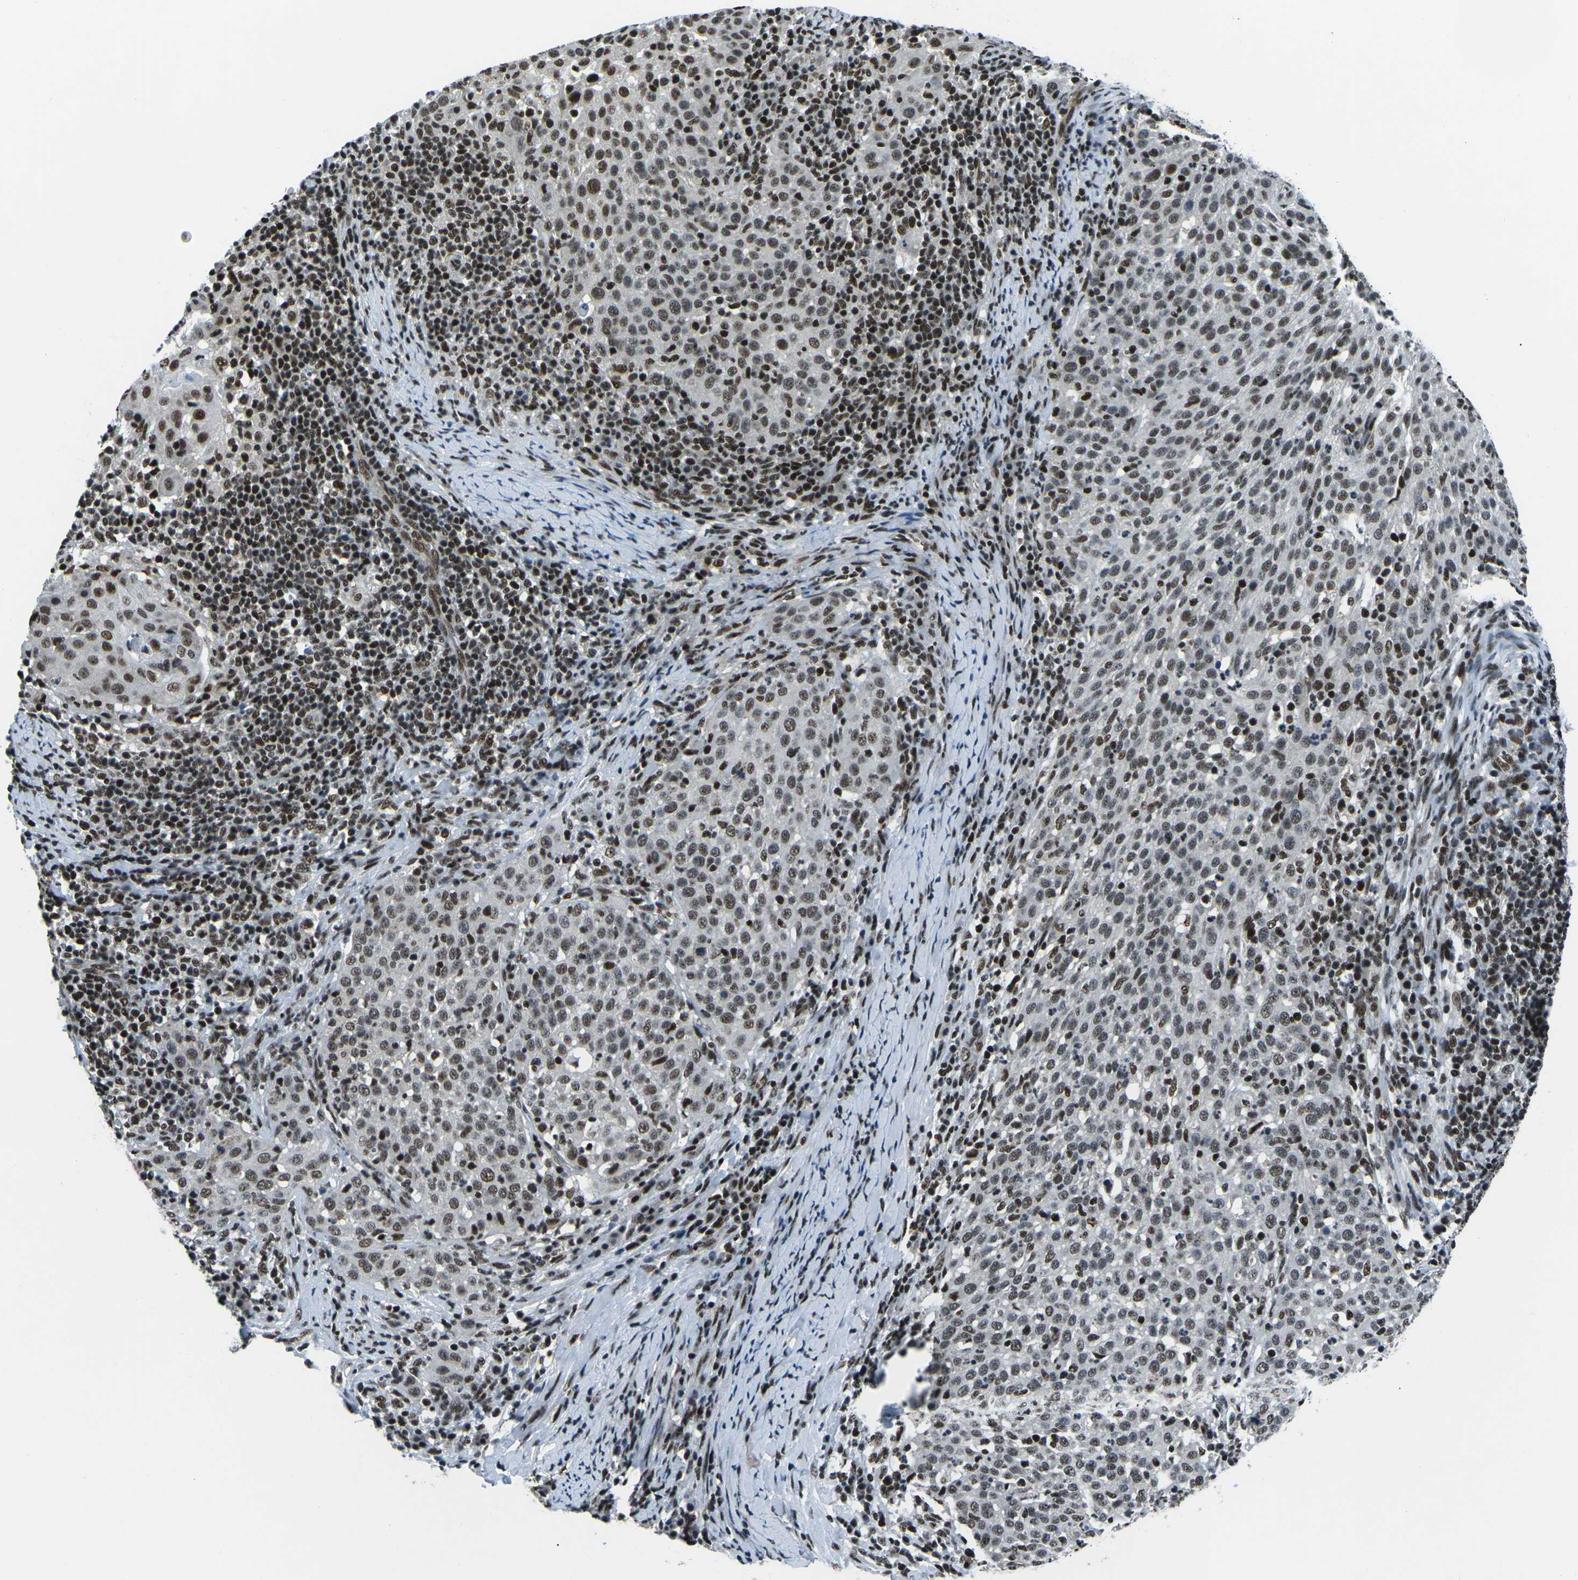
{"staining": {"intensity": "moderate", "quantity": ">75%", "location": "nuclear"}, "tissue": "cervical cancer", "cell_type": "Tumor cells", "image_type": "cancer", "snomed": [{"axis": "morphology", "description": "Squamous cell carcinoma, NOS"}, {"axis": "topography", "description": "Cervix"}], "caption": "Tumor cells exhibit medium levels of moderate nuclear positivity in approximately >75% of cells in human cervical cancer (squamous cell carcinoma). (IHC, brightfield microscopy, high magnification).", "gene": "RBL2", "patient": {"sex": "female", "age": 51}}